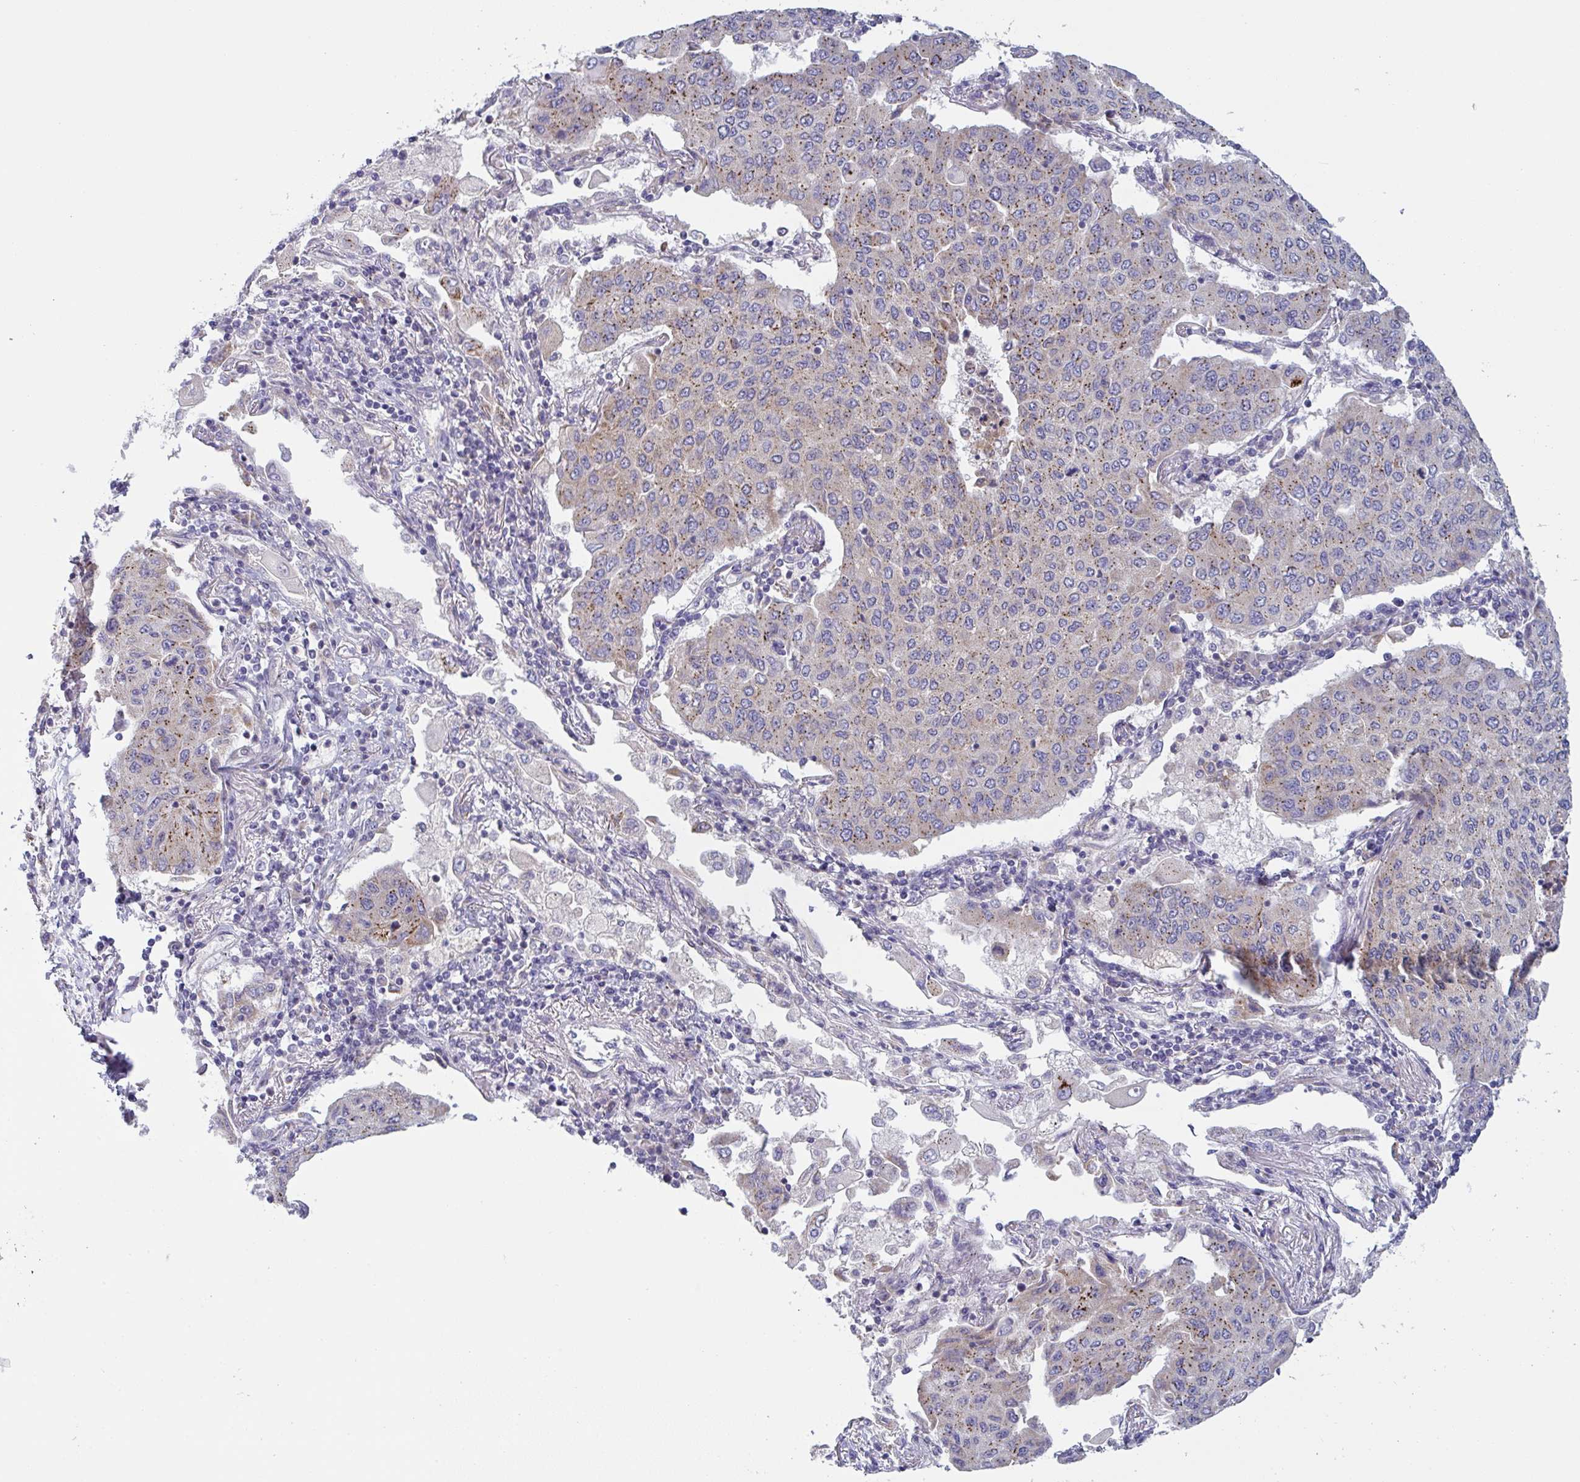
{"staining": {"intensity": "weak", "quantity": "25%-75%", "location": "cytoplasmic/membranous"}, "tissue": "lung cancer", "cell_type": "Tumor cells", "image_type": "cancer", "snomed": [{"axis": "morphology", "description": "Squamous cell carcinoma, NOS"}, {"axis": "topography", "description": "Lung"}], "caption": "Tumor cells reveal low levels of weak cytoplasmic/membranous staining in about 25%-75% of cells in human lung squamous cell carcinoma. The staining was performed using DAB (3,3'-diaminobenzidine), with brown indicating positive protein expression. Nuclei are stained blue with hematoxylin.", "gene": "MRPS2", "patient": {"sex": "male", "age": 74}}